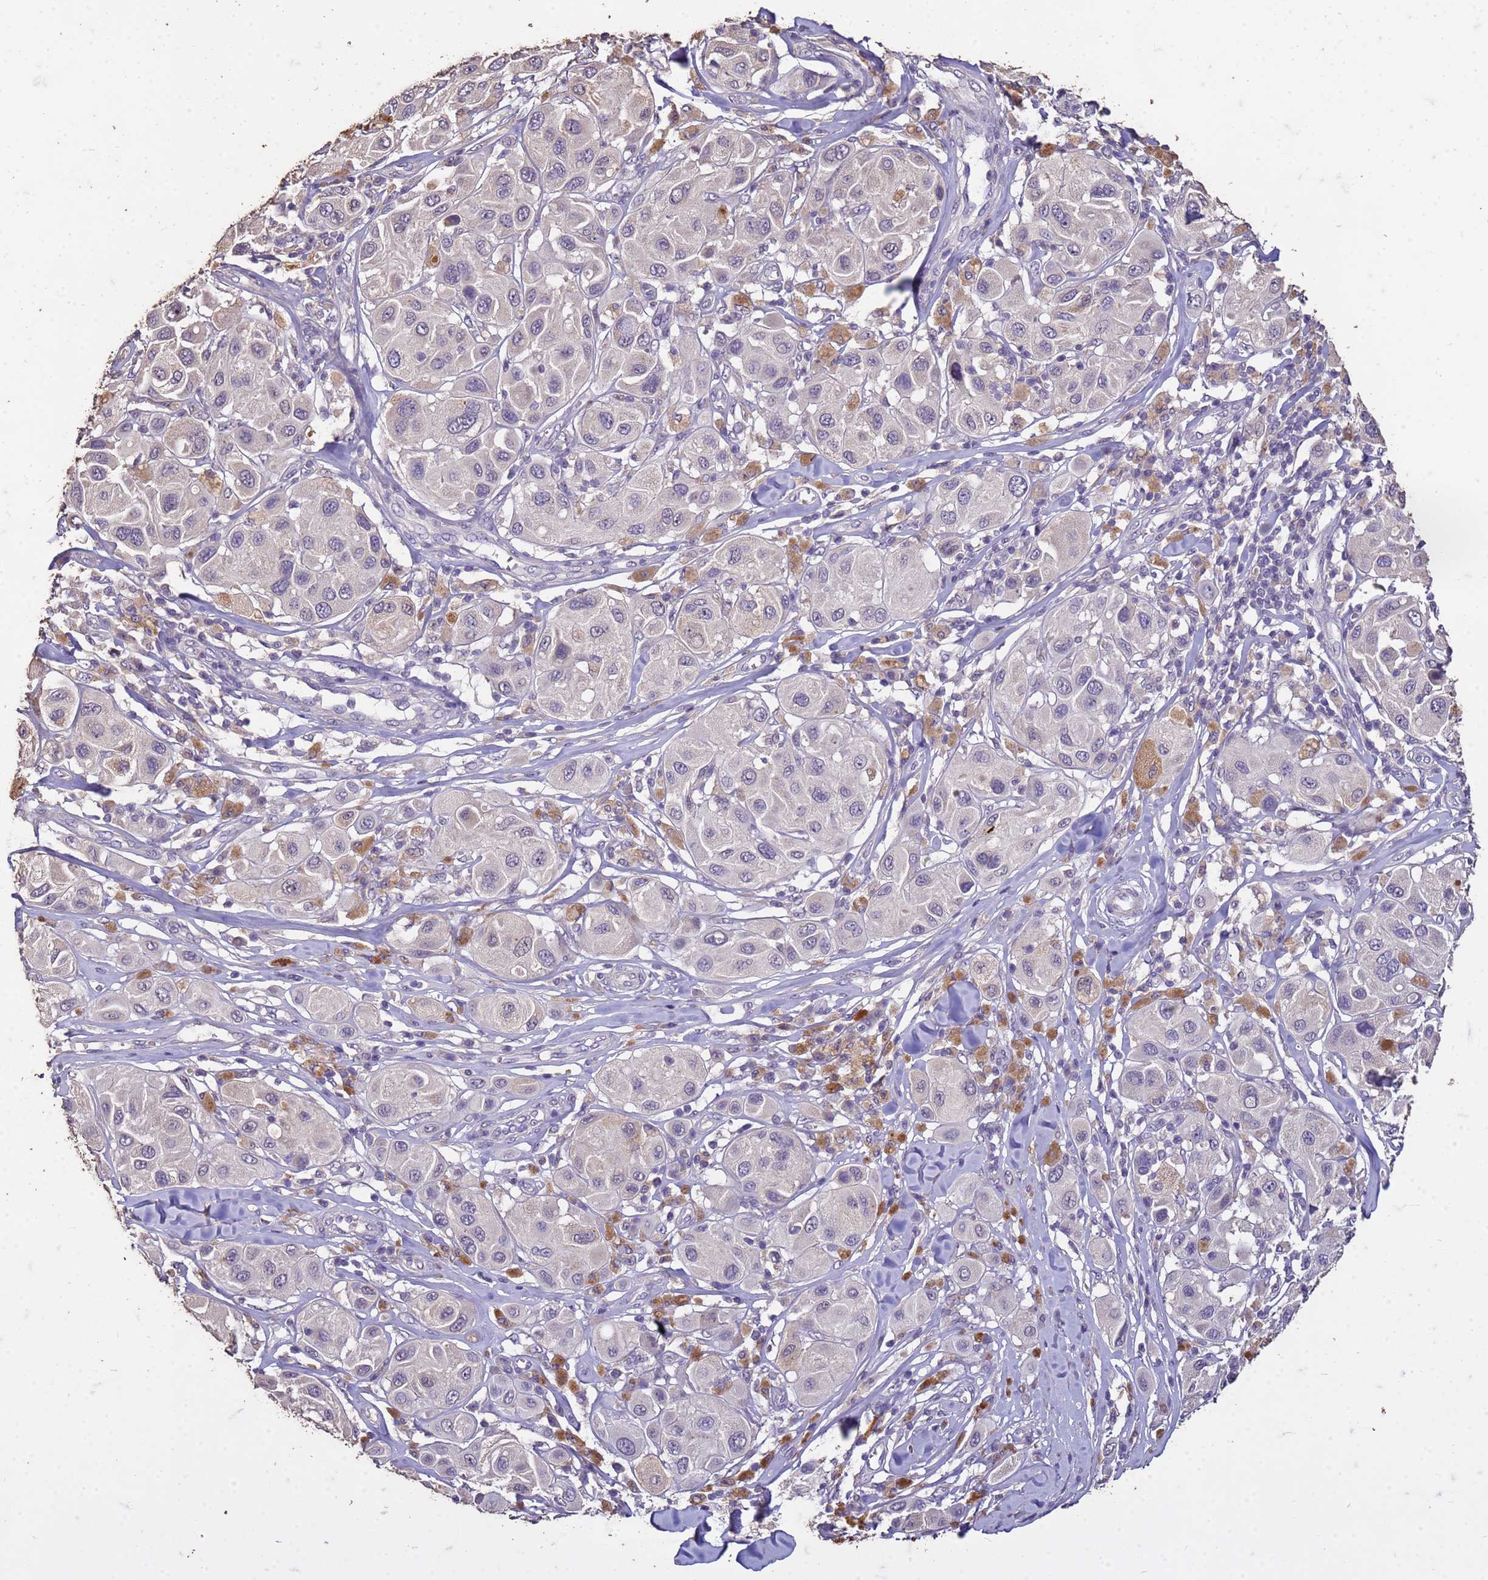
{"staining": {"intensity": "negative", "quantity": "none", "location": "none"}, "tissue": "melanoma", "cell_type": "Tumor cells", "image_type": "cancer", "snomed": [{"axis": "morphology", "description": "Malignant melanoma, Metastatic site"}, {"axis": "topography", "description": "Skin"}], "caption": "IHC photomicrograph of neoplastic tissue: malignant melanoma (metastatic site) stained with DAB (3,3'-diaminobenzidine) demonstrates no significant protein positivity in tumor cells.", "gene": "FAM184B", "patient": {"sex": "male", "age": 41}}